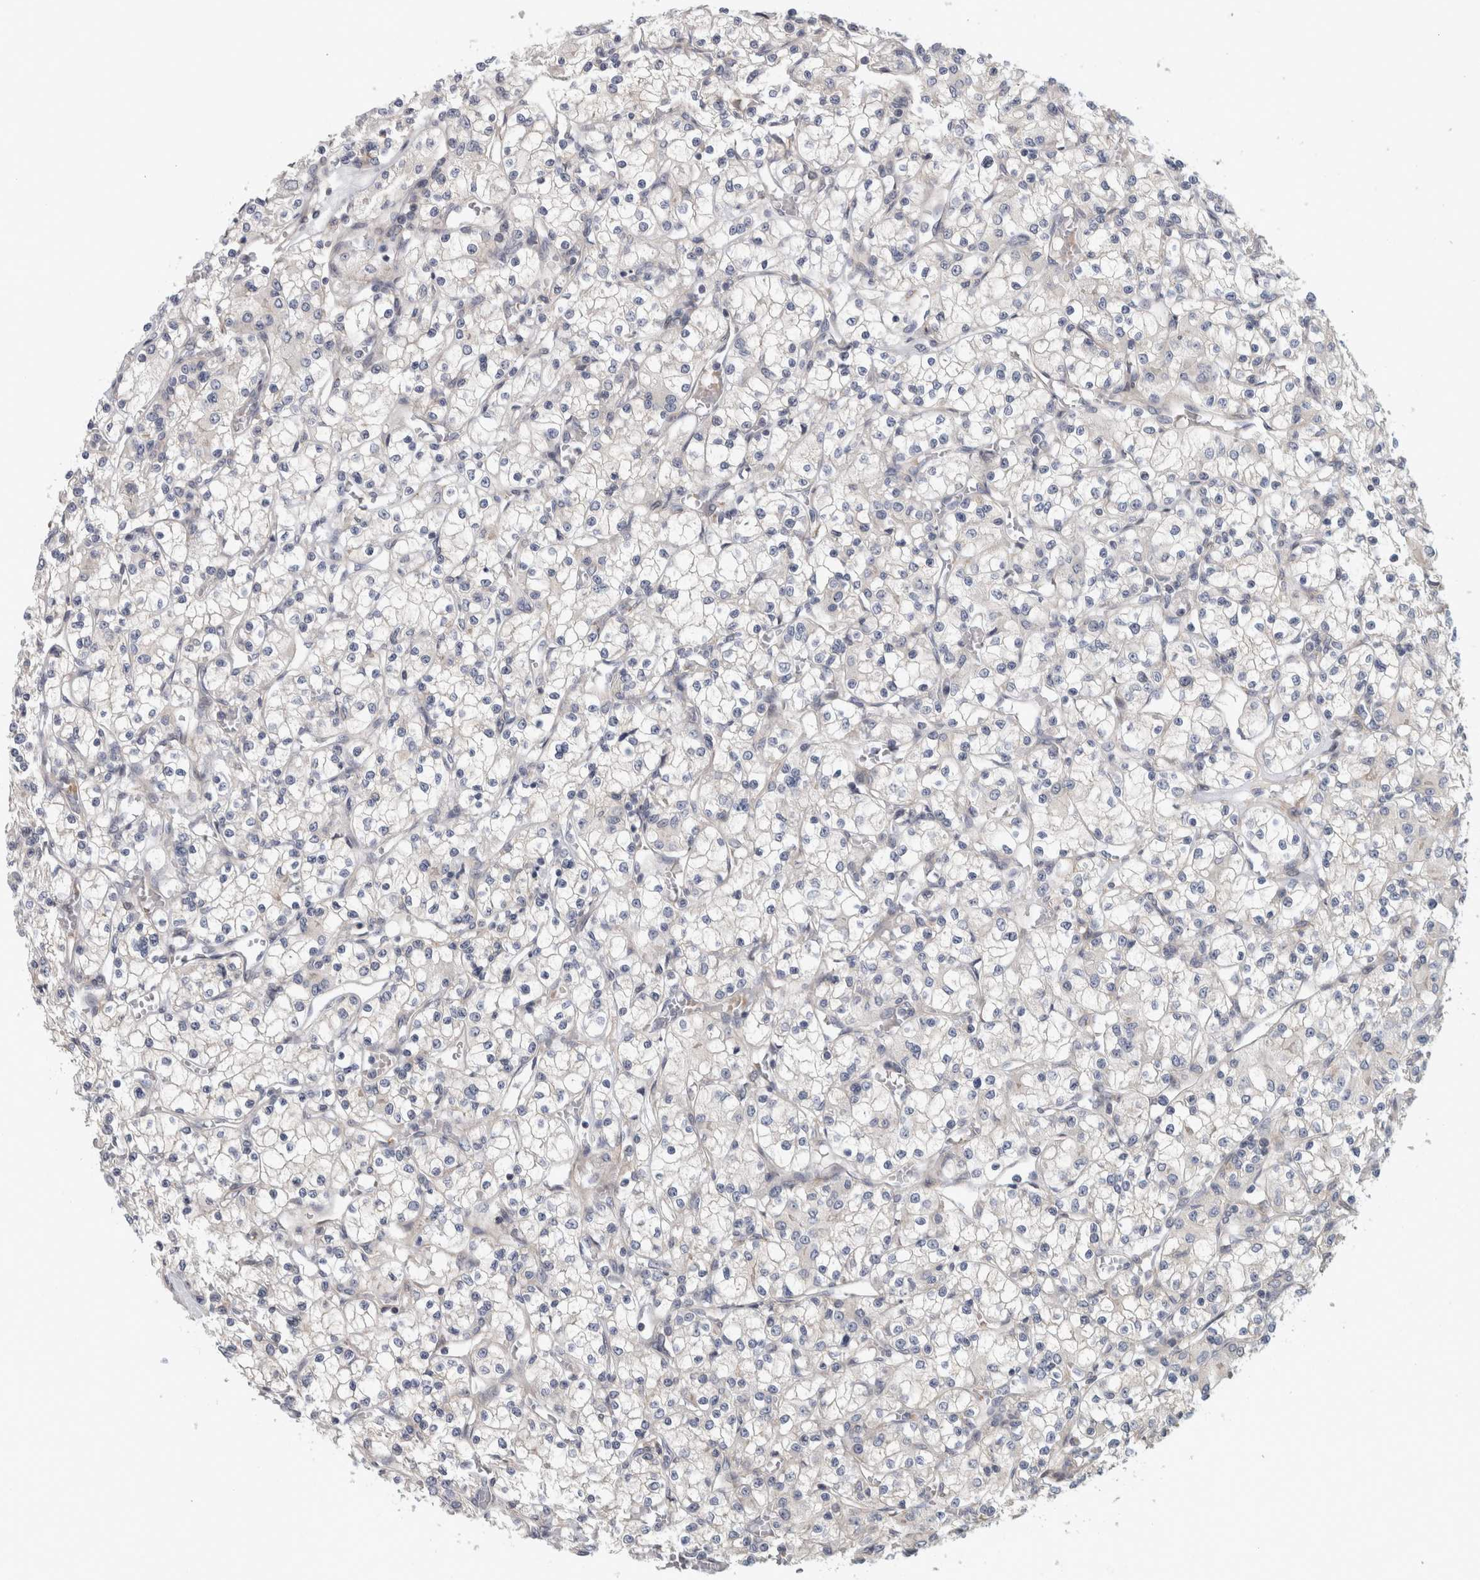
{"staining": {"intensity": "negative", "quantity": "none", "location": "none"}, "tissue": "renal cancer", "cell_type": "Tumor cells", "image_type": "cancer", "snomed": [{"axis": "morphology", "description": "Adenocarcinoma, NOS"}, {"axis": "topography", "description": "Kidney"}], "caption": "The micrograph exhibits no staining of tumor cells in renal cancer.", "gene": "ZNF804B", "patient": {"sex": "female", "age": 59}}